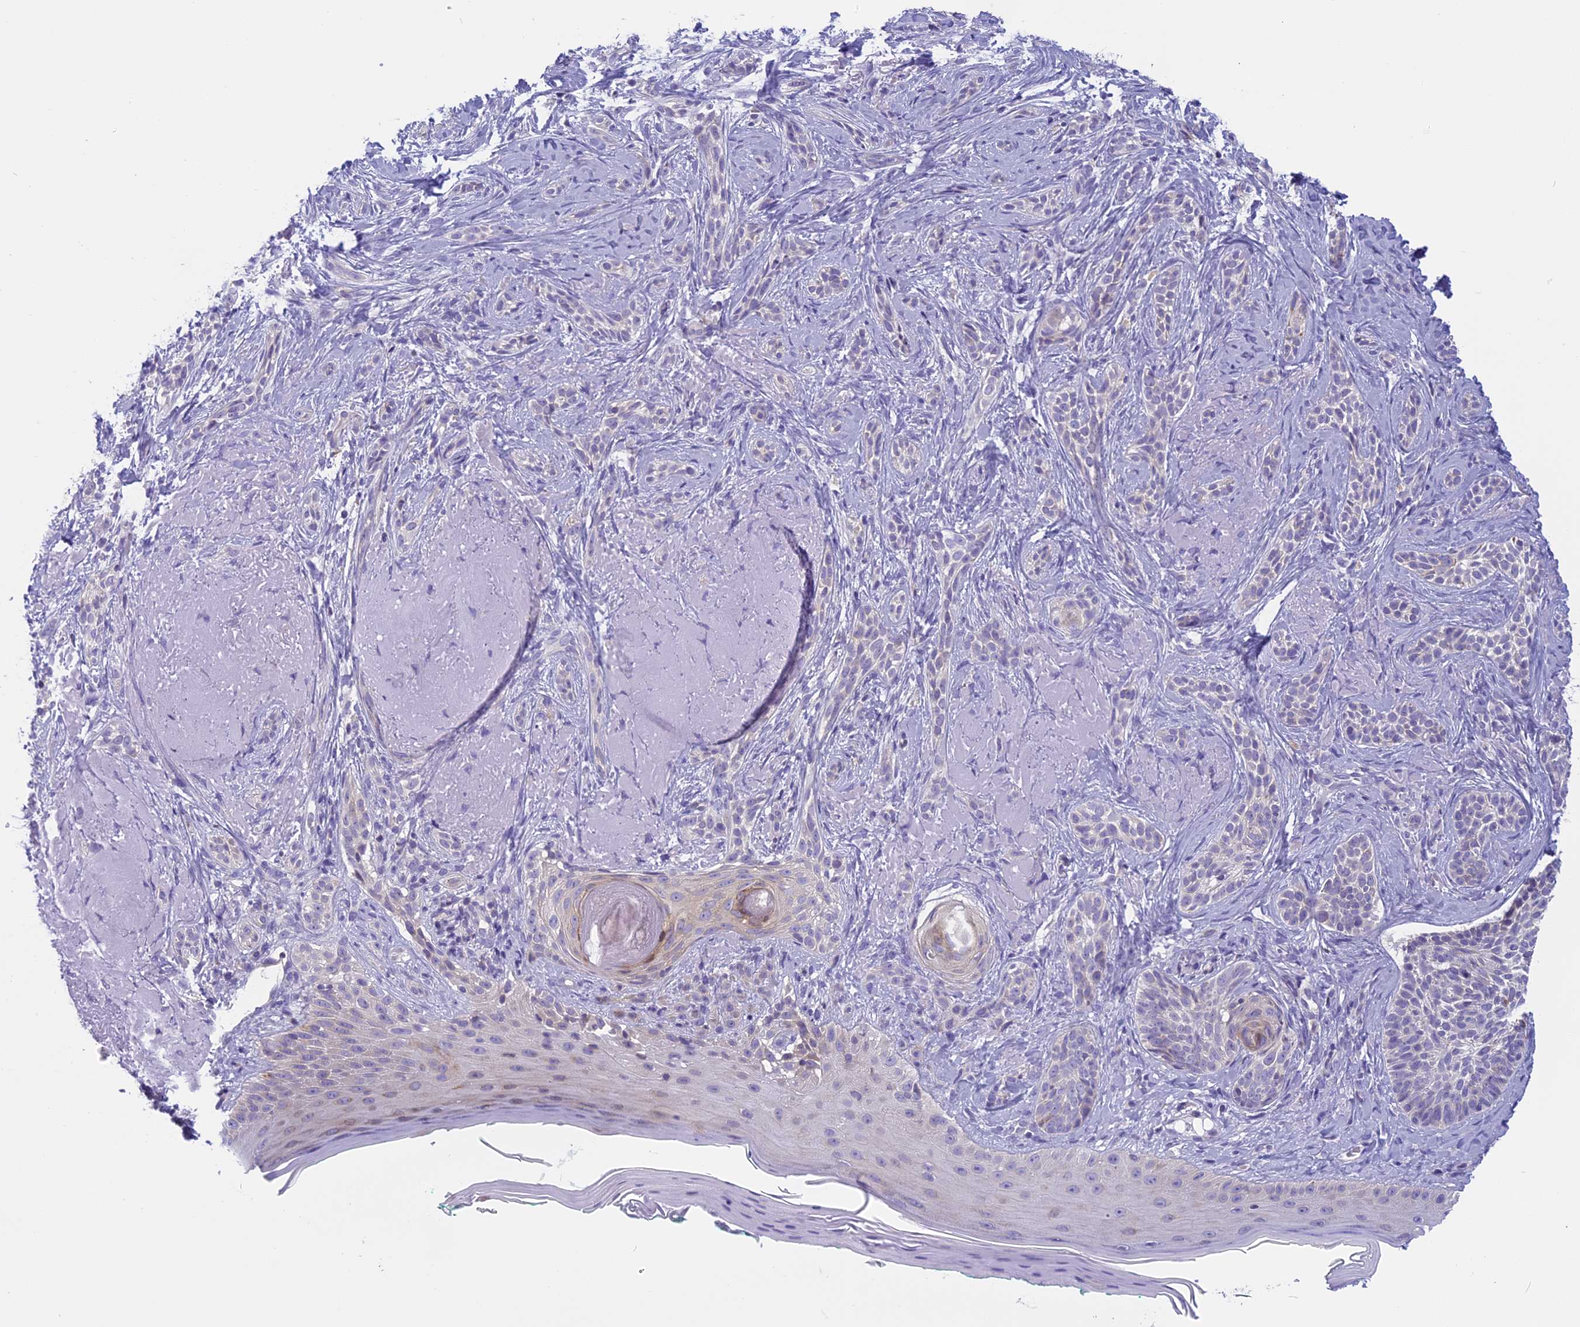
{"staining": {"intensity": "negative", "quantity": "none", "location": "none"}, "tissue": "skin cancer", "cell_type": "Tumor cells", "image_type": "cancer", "snomed": [{"axis": "morphology", "description": "Basal cell carcinoma"}, {"axis": "topography", "description": "Skin"}], "caption": "Tumor cells show no significant protein staining in skin cancer.", "gene": "ARHGEF37", "patient": {"sex": "male", "age": 71}}